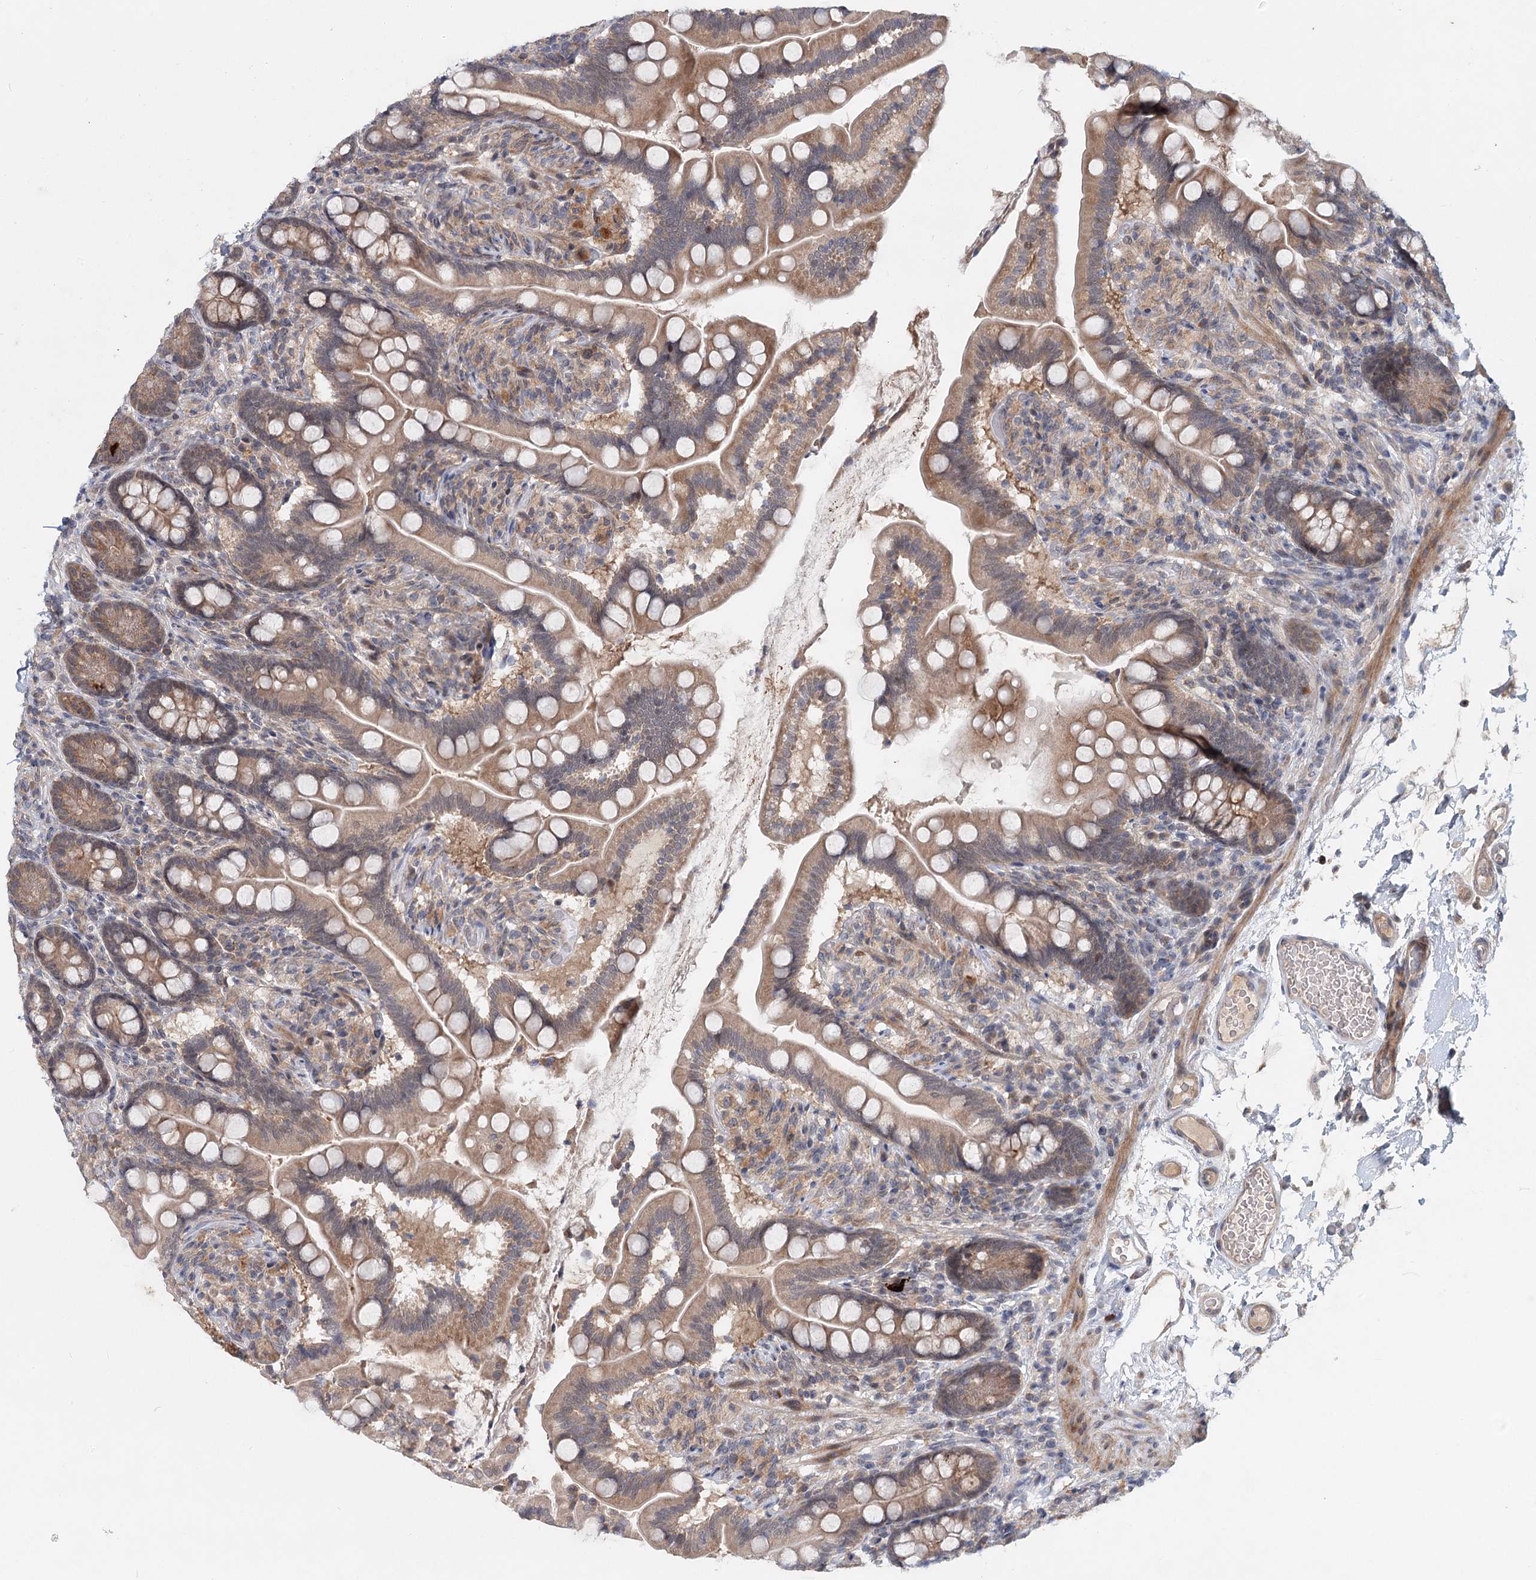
{"staining": {"intensity": "moderate", "quantity": "25%-75%", "location": "cytoplasmic/membranous"}, "tissue": "small intestine", "cell_type": "Glandular cells", "image_type": "normal", "snomed": [{"axis": "morphology", "description": "Normal tissue, NOS"}, {"axis": "topography", "description": "Small intestine"}], "caption": "High-magnification brightfield microscopy of unremarkable small intestine stained with DAB (3,3'-diaminobenzidine) (brown) and counterstained with hematoxylin (blue). glandular cells exhibit moderate cytoplasmic/membranous staining is appreciated in about25%-75% of cells.", "gene": "AP3B1", "patient": {"sex": "female", "age": 64}}